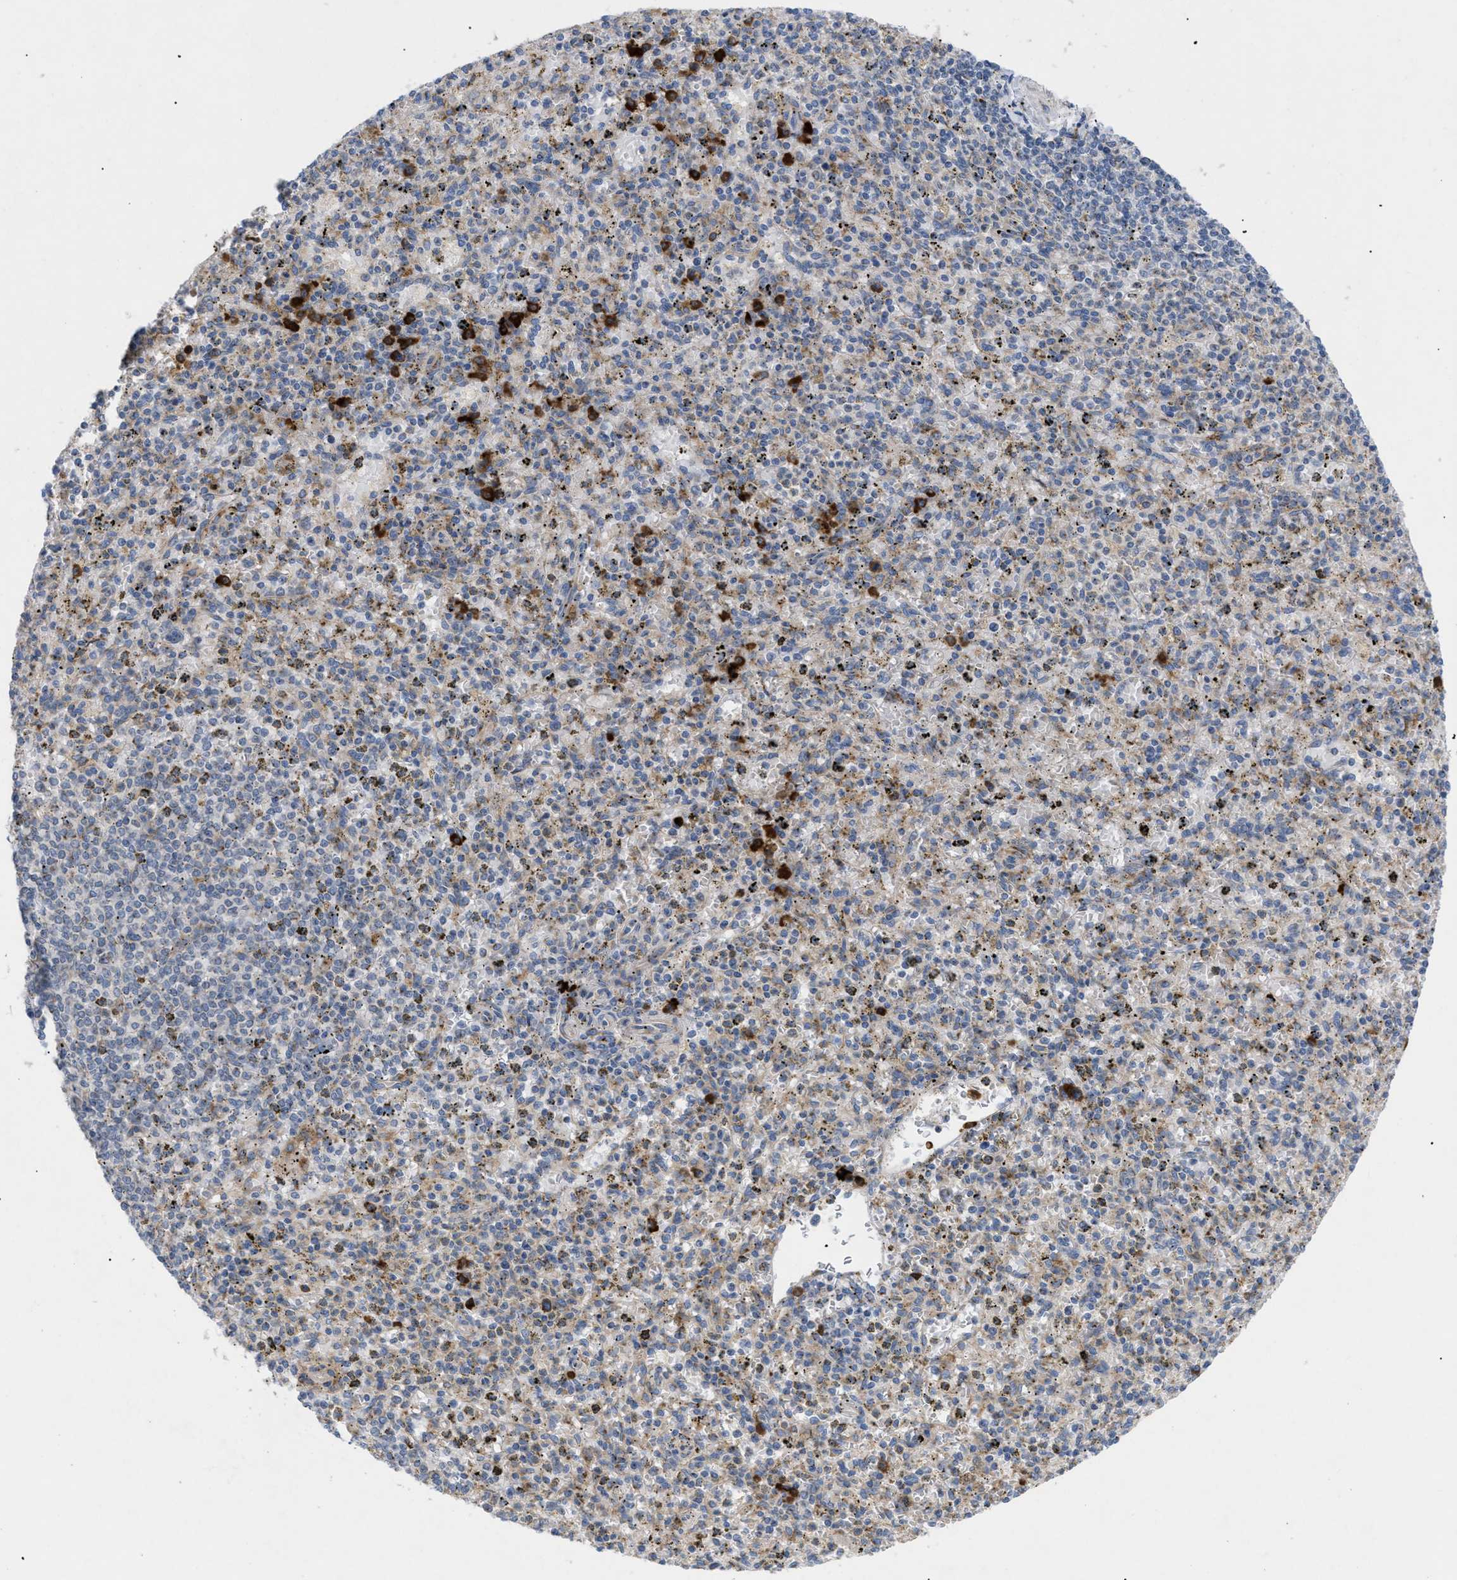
{"staining": {"intensity": "strong", "quantity": "<25%", "location": "cytoplasmic/membranous"}, "tissue": "spleen", "cell_type": "Cells in red pulp", "image_type": "normal", "snomed": [{"axis": "morphology", "description": "Normal tissue, NOS"}, {"axis": "topography", "description": "Spleen"}], "caption": "Spleen stained with IHC exhibits strong cytoplasmic/membranous expression in about <25% of cells in red pulp.", "gene": "SLC50A1", "patient": {"sex": "male", "age": 72}}